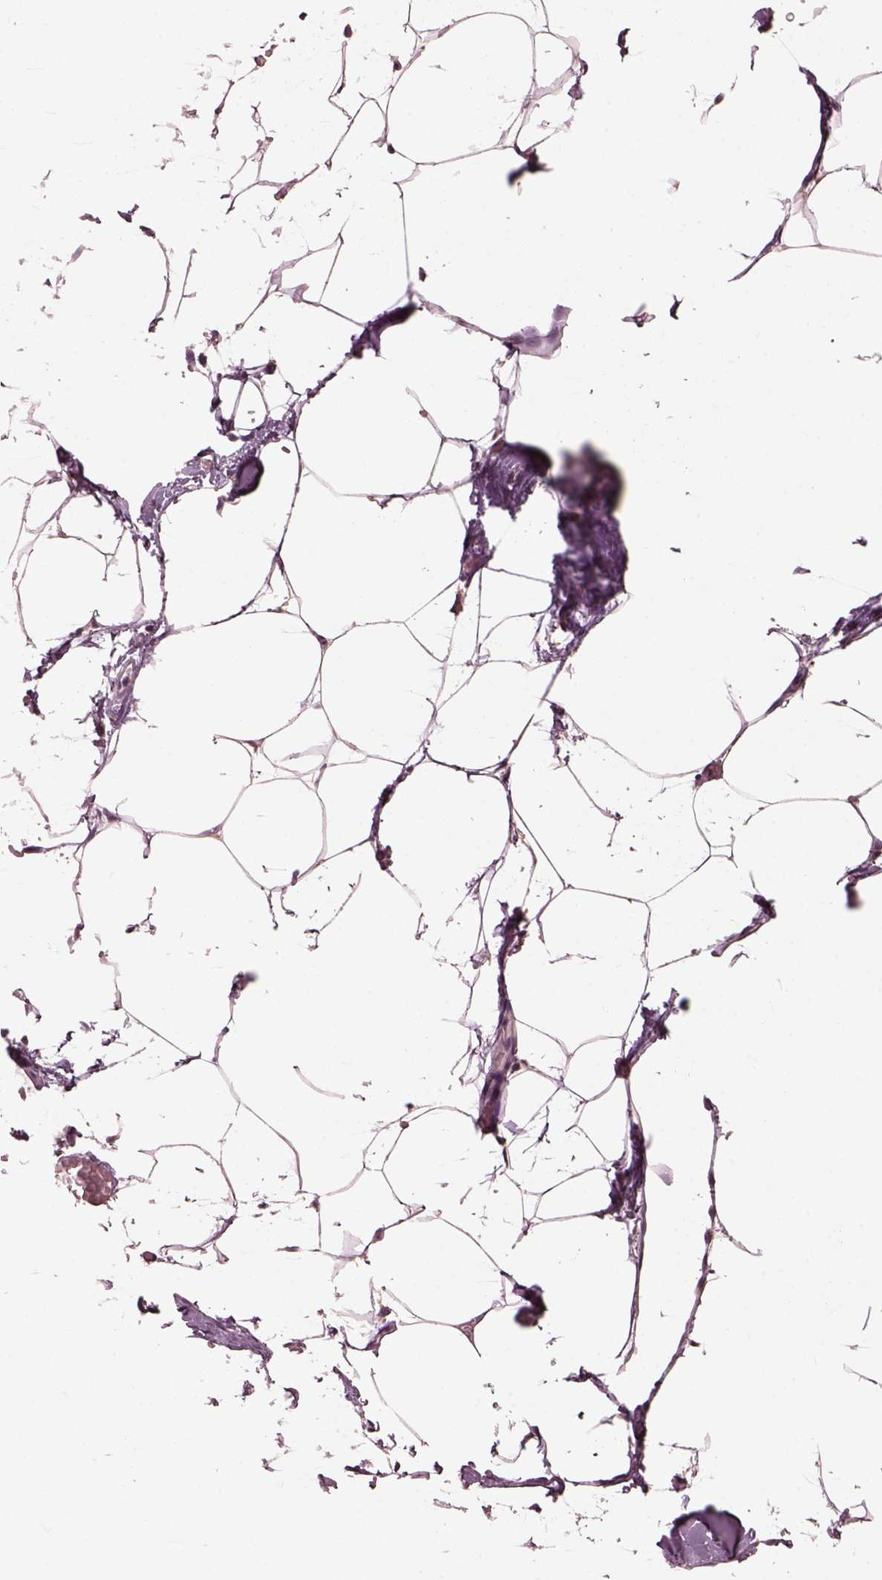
{"staining": {"intensity": "negative", "quantity": "none", "location": "none"}, "tissue": "adipose tissue", "cell_type": "Adipocytes", "image_type": "normal", "snomed": [{"axis": "morphology", "description": "Normal tissue, NOS"}, {"axis": "topography", "description": "Adipose tissue"}], "caption": "DAB immunohistochemical staining of unremarkable human adipose tissue exhibits no significant positivity in adipocytes. (Brightfield microscopy of DAB immunohistochemistry (IHC) at high magnification).", "gene": "SRI", "patient": {"sex": "male", "age": 57}}